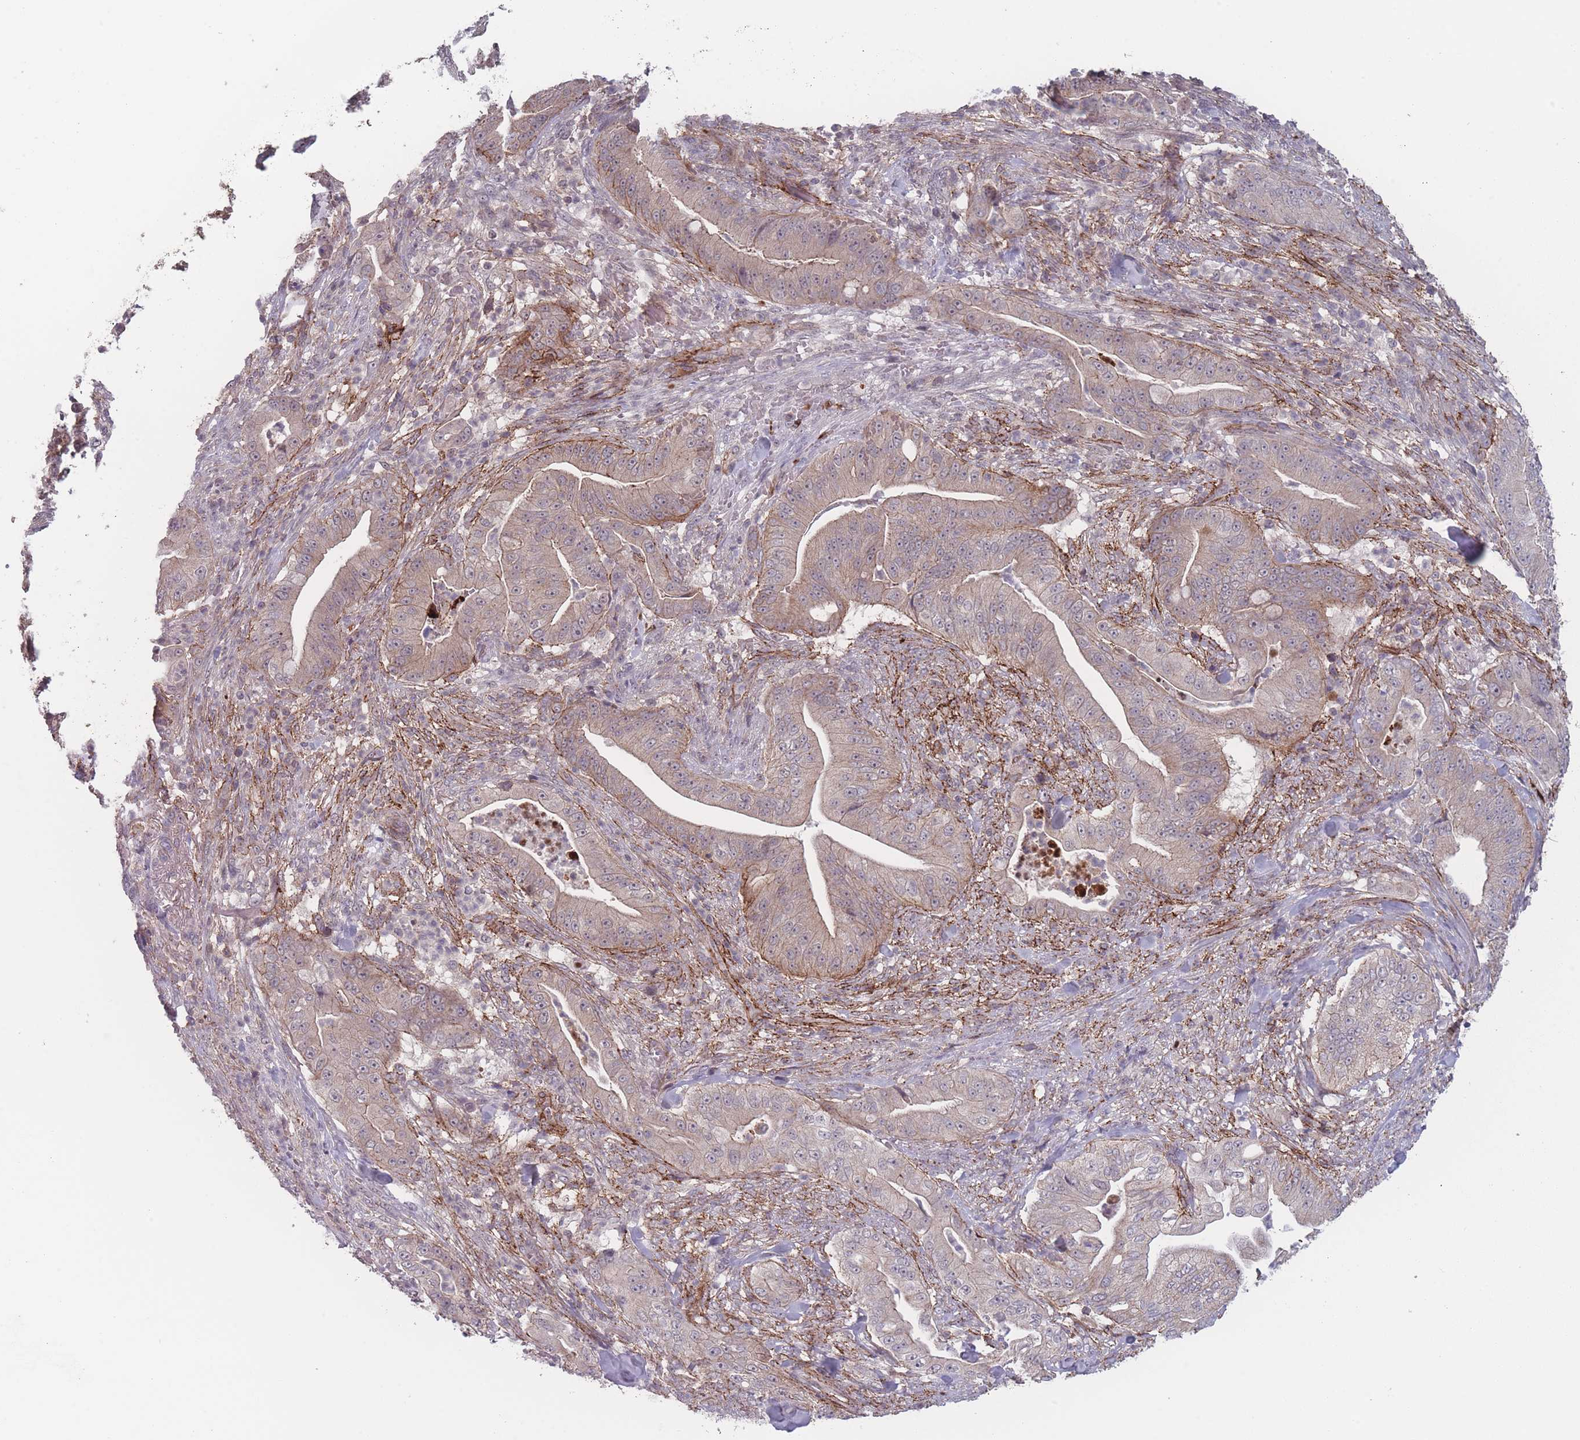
{"staining": {"intensity": "weak", "quantity": "25%-75%", "location": "cytoplasmic/membranous"}, "tissue": "pancreatic cancer", "cell_type": "Tumor cells", "image_type": "cancer", "snomed": [{"axis": "morphology", "description": "Adenocarcinoma, NOS"}, {"axis": "topography", "description": "Pancreas"}], "caption": "Immunohistochemical staining of human pancreatic cancer (adenocarcinoma) shows low levels of weak cytoplasmic/membranous expression in about 25%-75% of tumor cells.", "gene": "TMEM232", "patient": {"sex": "male", "age": 71}}